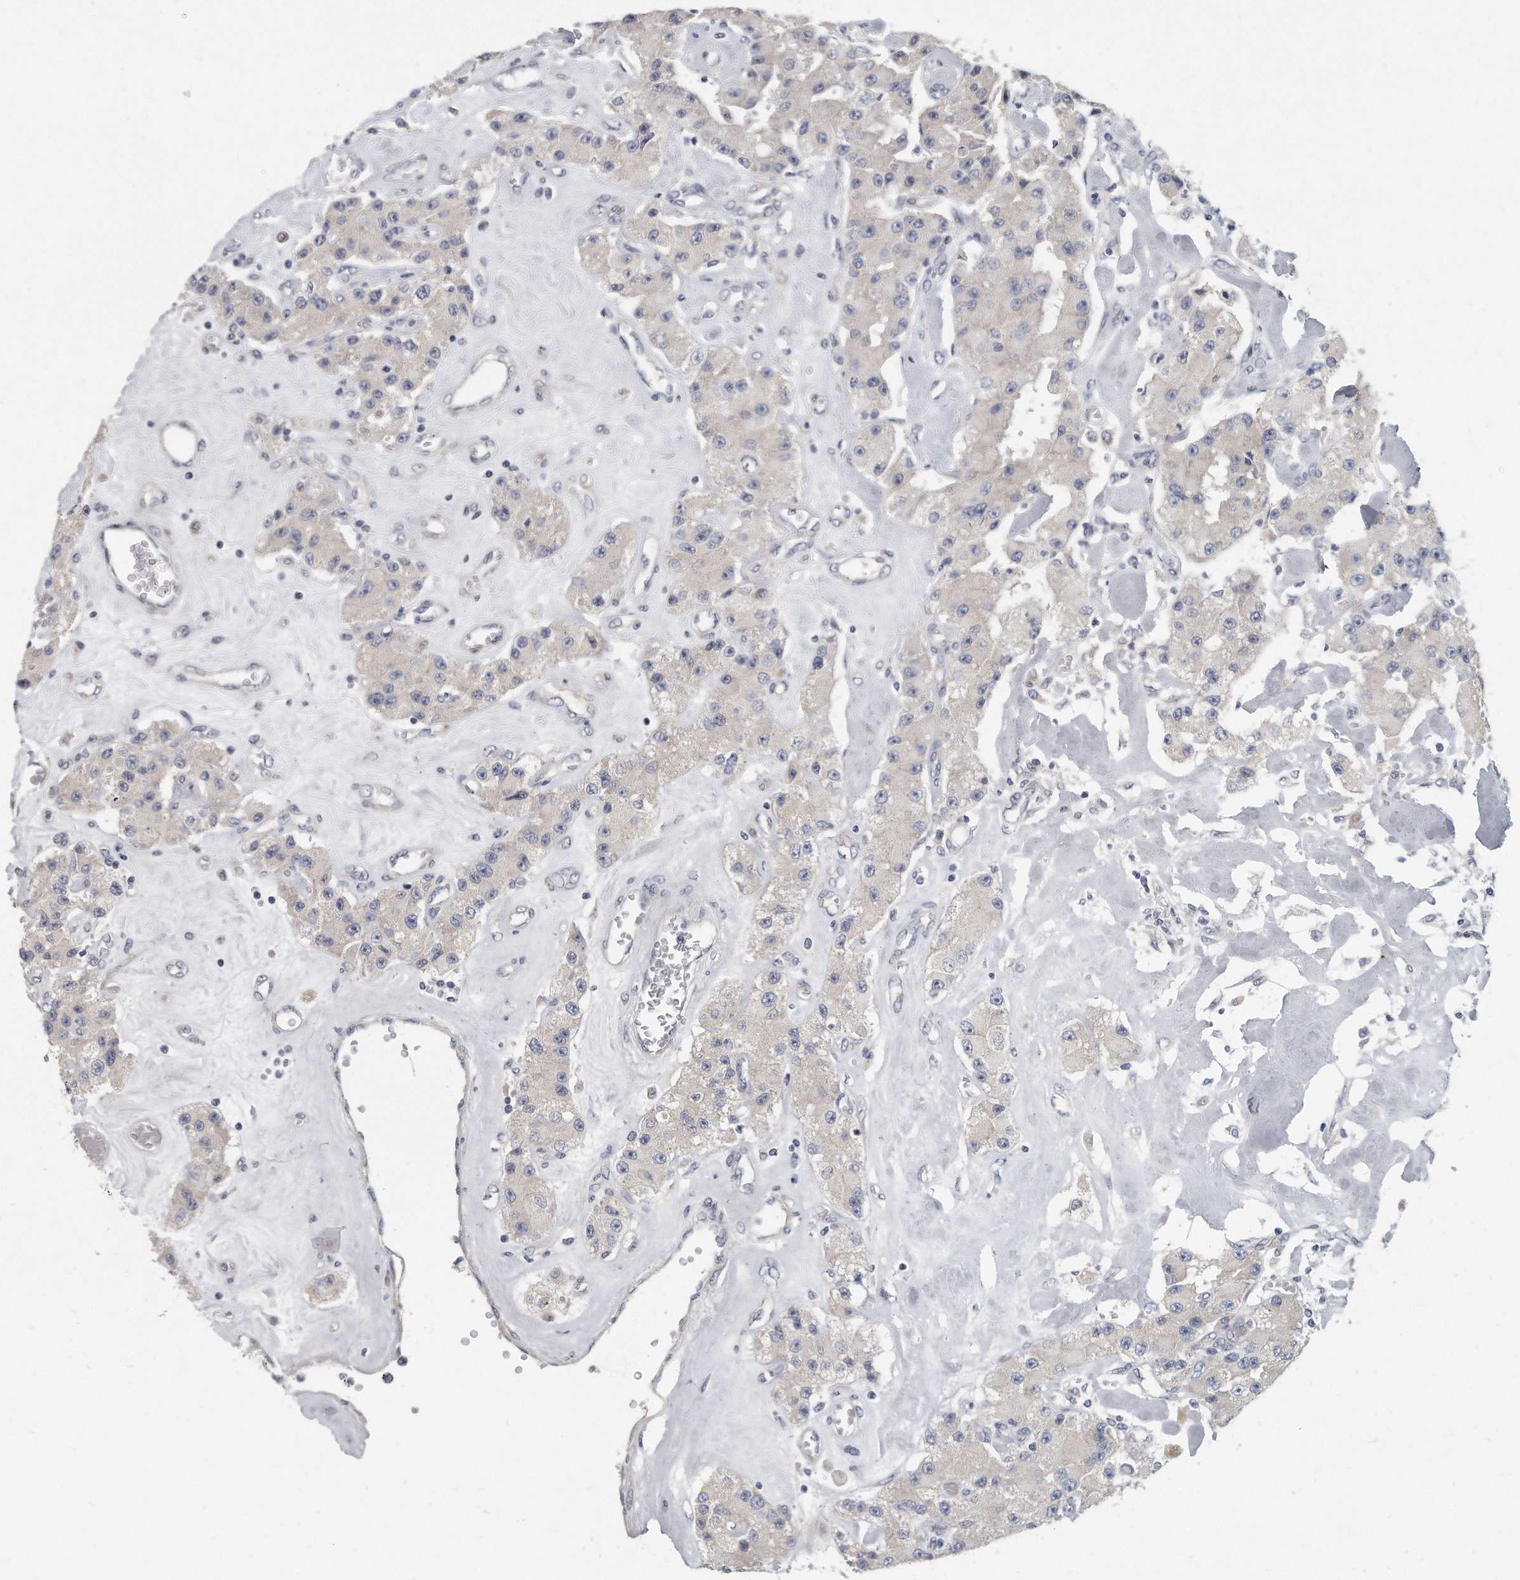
{"staining": {"intensity": "weak", "quantity": "<25%", "location": "cytoplasmic/membranous"}, "tissue": "carcinoid", "cell_type": "Tumor cells", "image_type": "cancer", "snomed": [{"axis": "morphology", "description": "Carcinoid, malignant, NOS"}, {"axis": "topography", "description": "Pancreas"}], "caption": "An image of human carcinoid (malignant) is negative for staining in tumor cells.", "gene": "PLEKHA6", "patient": {"sex": "male", "age": 41}}